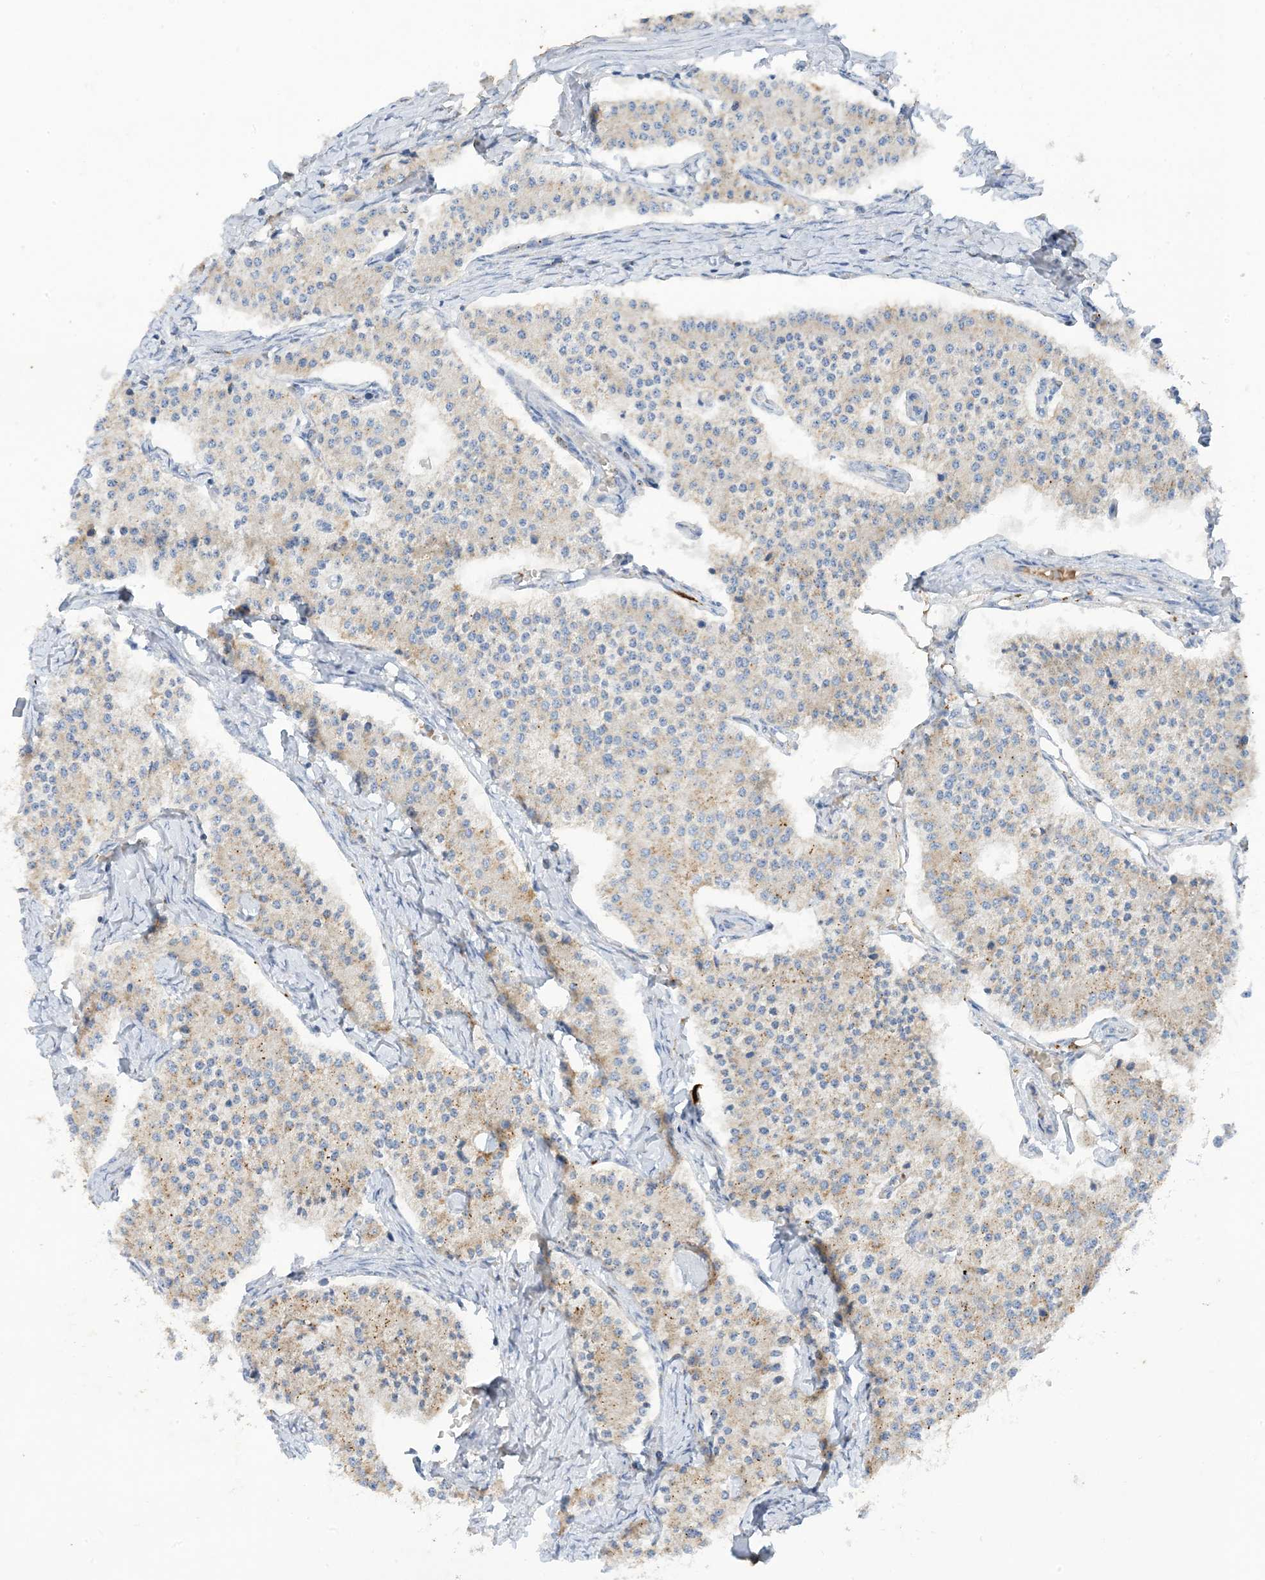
{"staining": {"intensity": "weak", "quantity": "25%-75%", "location": "cytoplasmic/membranous"}, "tissue": "carcinoid", "cell_type": "Tumor cells", "image_type": "cancer", "snomed": [{"axis": "morphology", "description": "Carcinoid, malignant, NOS"}, {"axis": "topography", "description": "Colon"}], "caption": "IHC (DAB (3,3'-diaminobenzidine)) staining of human malignant carcinoid displays weak cytoplasmic/membranous protein positivity in approximately 25%-75% of tumor cells.", "gene": "DPP9", "patient": {"sex": "female", "age": 52}}